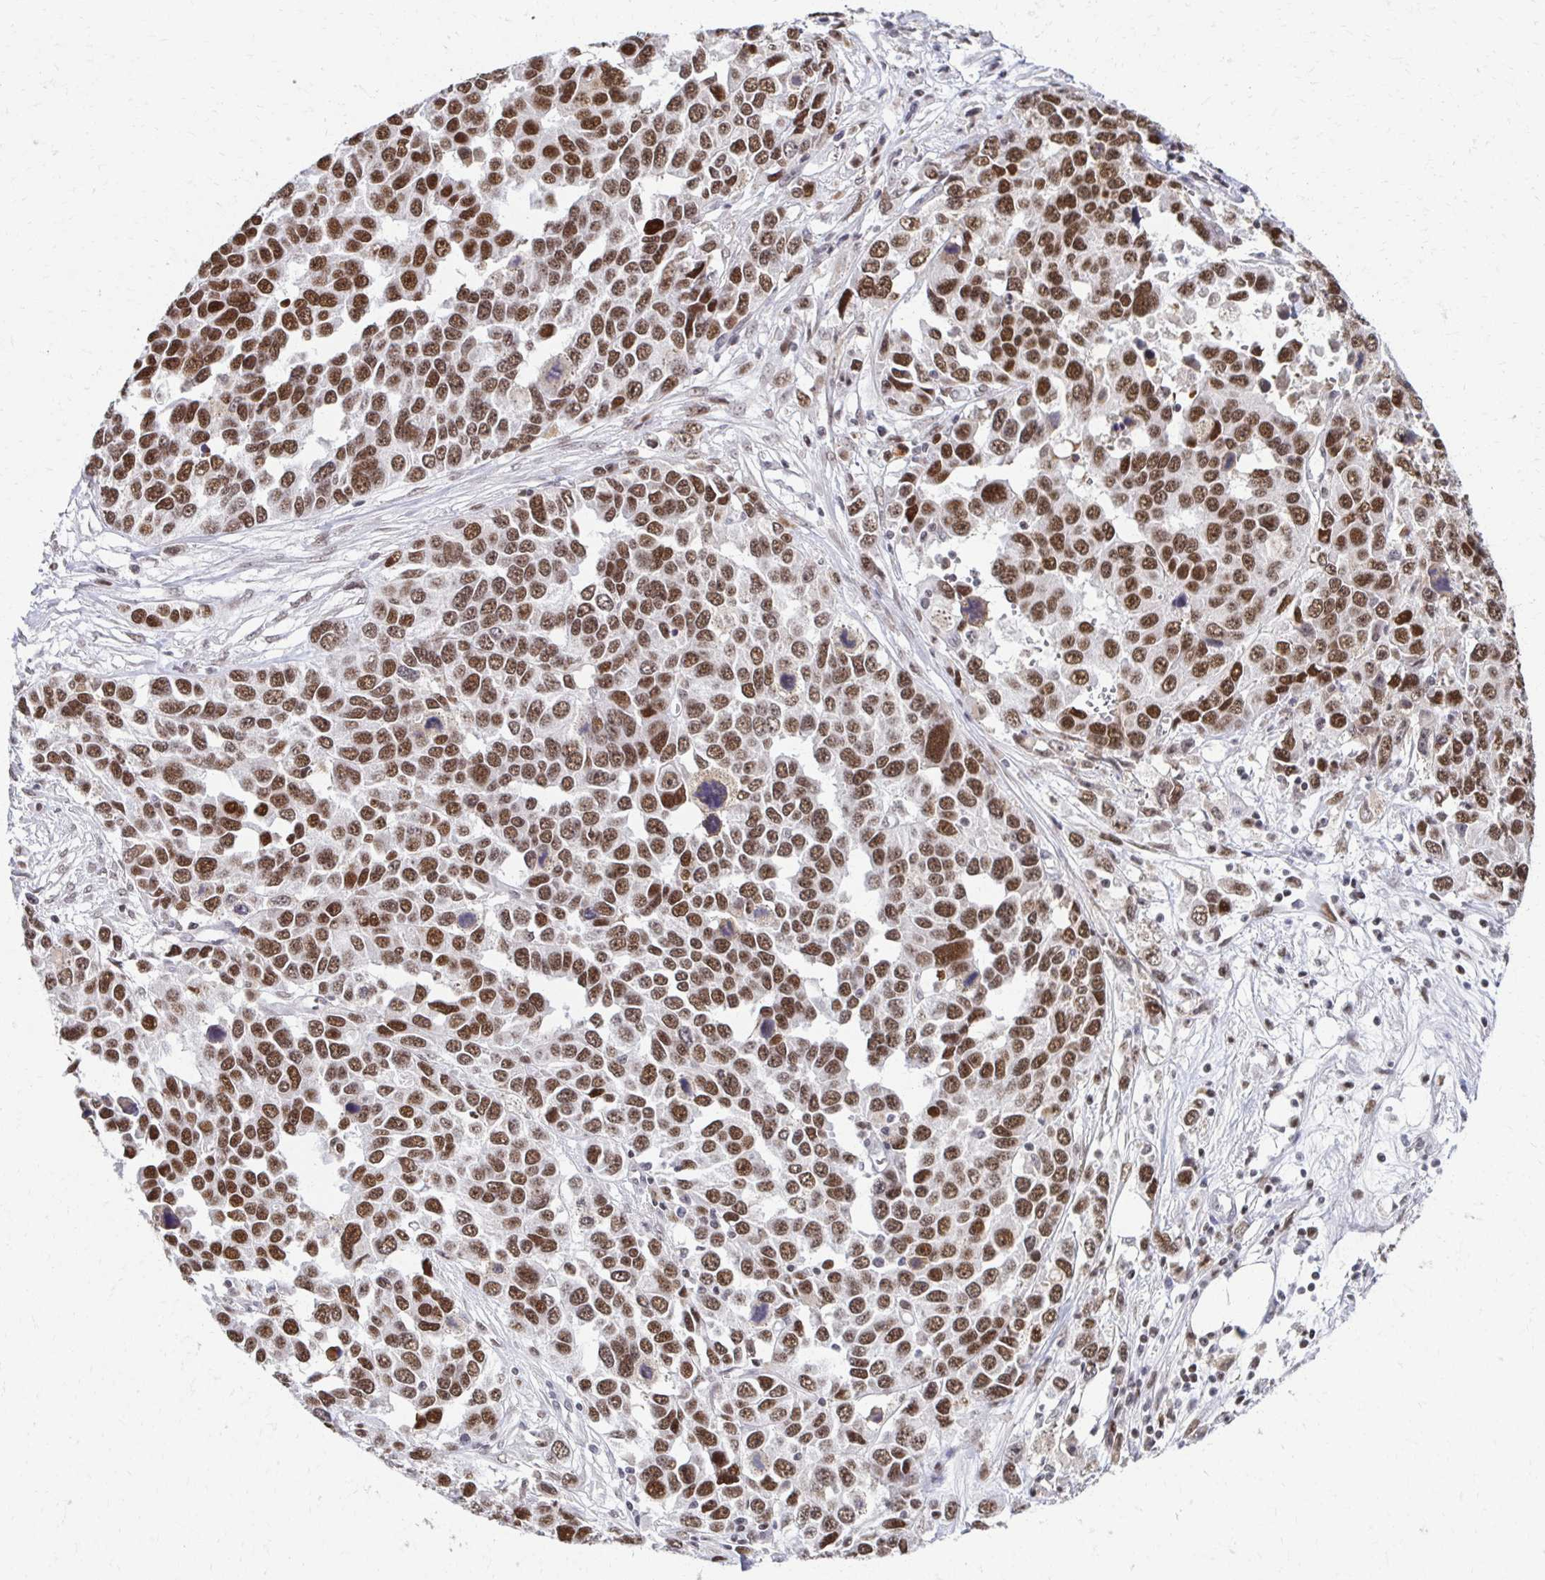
{"staining": {"intensity": "moderate", "quantity": ">75%", "location": "nuclear"}, "tissue": "ovarian cancer", "cell_type": "Tumor cells", "image_type": "cancer", "snomed": [{"axis": "morphology", "description": "Cystadenocarcinoma, serous, NOS"}, {"axis": "topography", "description": "Ovary"}], "caption": "Ovarian serous cystadenocarcinoma was stained to show a protein in brown. There is medium levels of moderate nuclear expression in approximately >75% of tumor cells. (DAB (3,3'-diaminobenzidine) IHC with brightfield microscopy, high magnification).", "gene": "IRF7", "patient": {"sex": "female", "age": 76}}